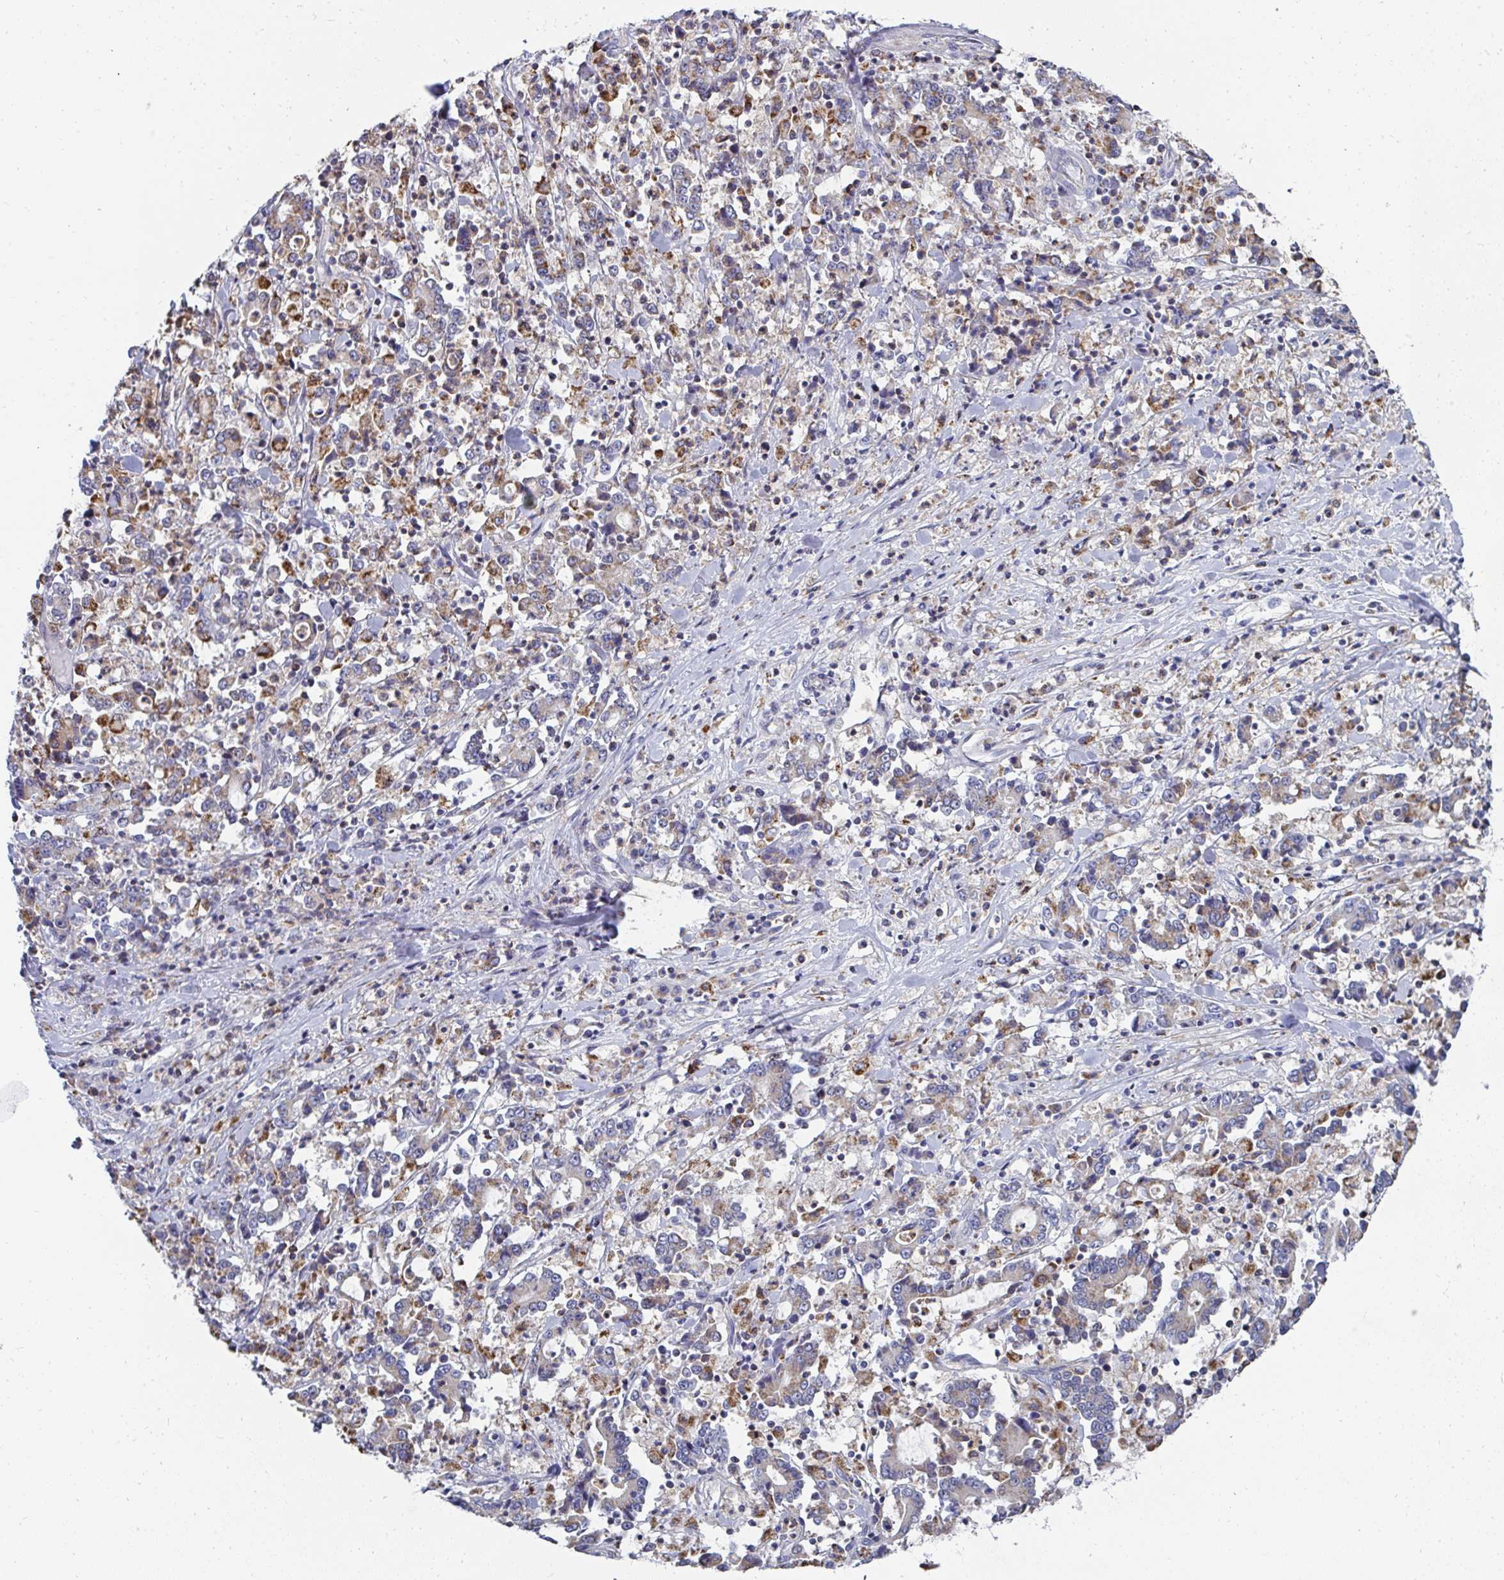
{"staining": {"intensity": "weak", "quantity": ">75%", "location": "cytoplasmic/membranous"}, "tissue": "stomach cancer", "cell_type": "Tumor cells", "image_type": "cancer", "snomed": [{"axis": "morphology", "description": "Adenocarcinoma, NOS"}, {"axis": "topography", "description": "Stomach, upper"}], "caption": "A brown stain shows weak cytoplasmic/membranous staining of a protein in human stomach cancer tumor cells.", "gene": "MGAM2", "patient": {"sex": "male", "age": 68}}